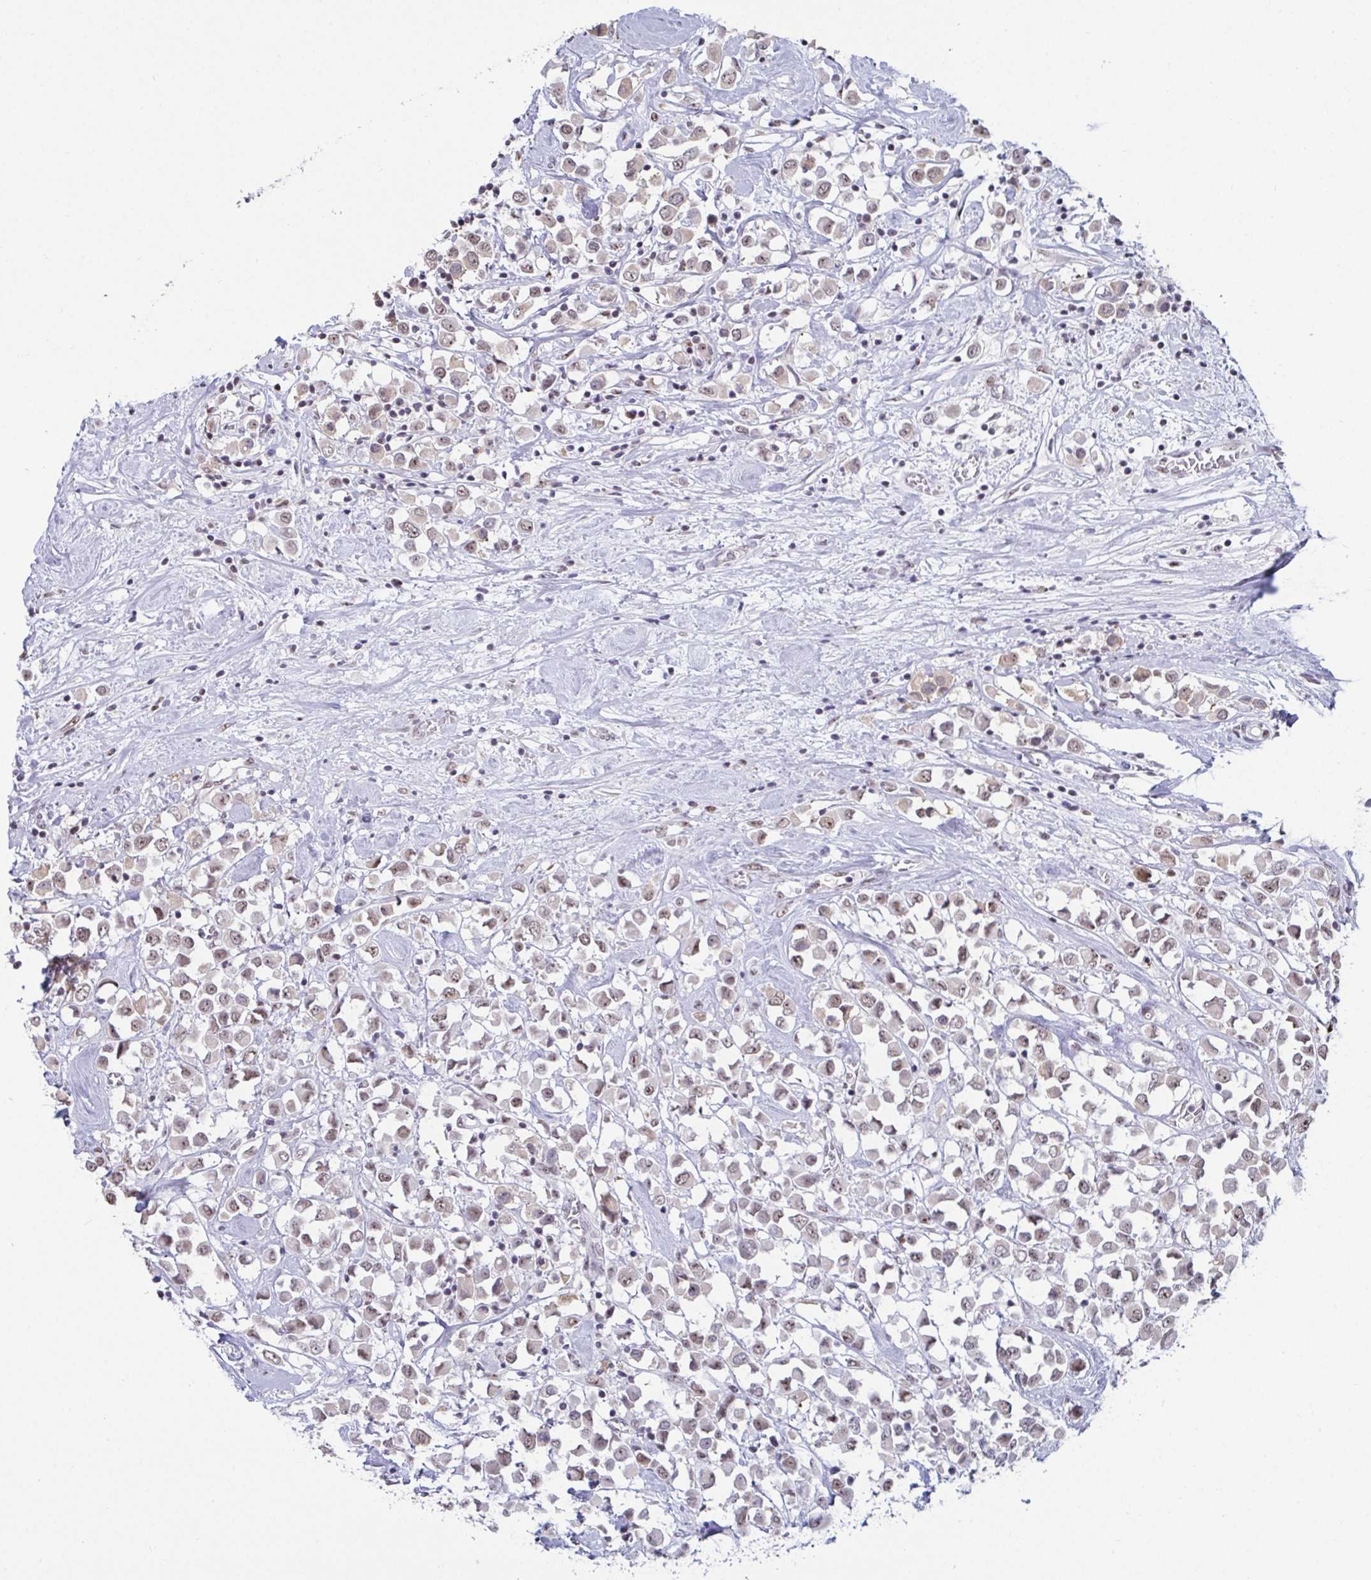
{"staining": {"intensity": "weak", "quantity": ">75%", "location": "nuclear"}, "tissue": "breast cancer", "cell_type": "Tumor cells", "image_type": "cancer", "snomed": [{"axis": "morphology", "description": "Duct carcinoma"}, {"axis": "topography", "description": "Breast"}], "caption": "Brown immunohistochemical staining in human breast invasive ductal carcinoma exhibits weak nuclear staining in approximately >75% of tumor cells. (DAB = brown stain, brightfield microscopy at high magnification).", "gene": "SUPT16H", "patient": {"sex": "female", "age": 61}}